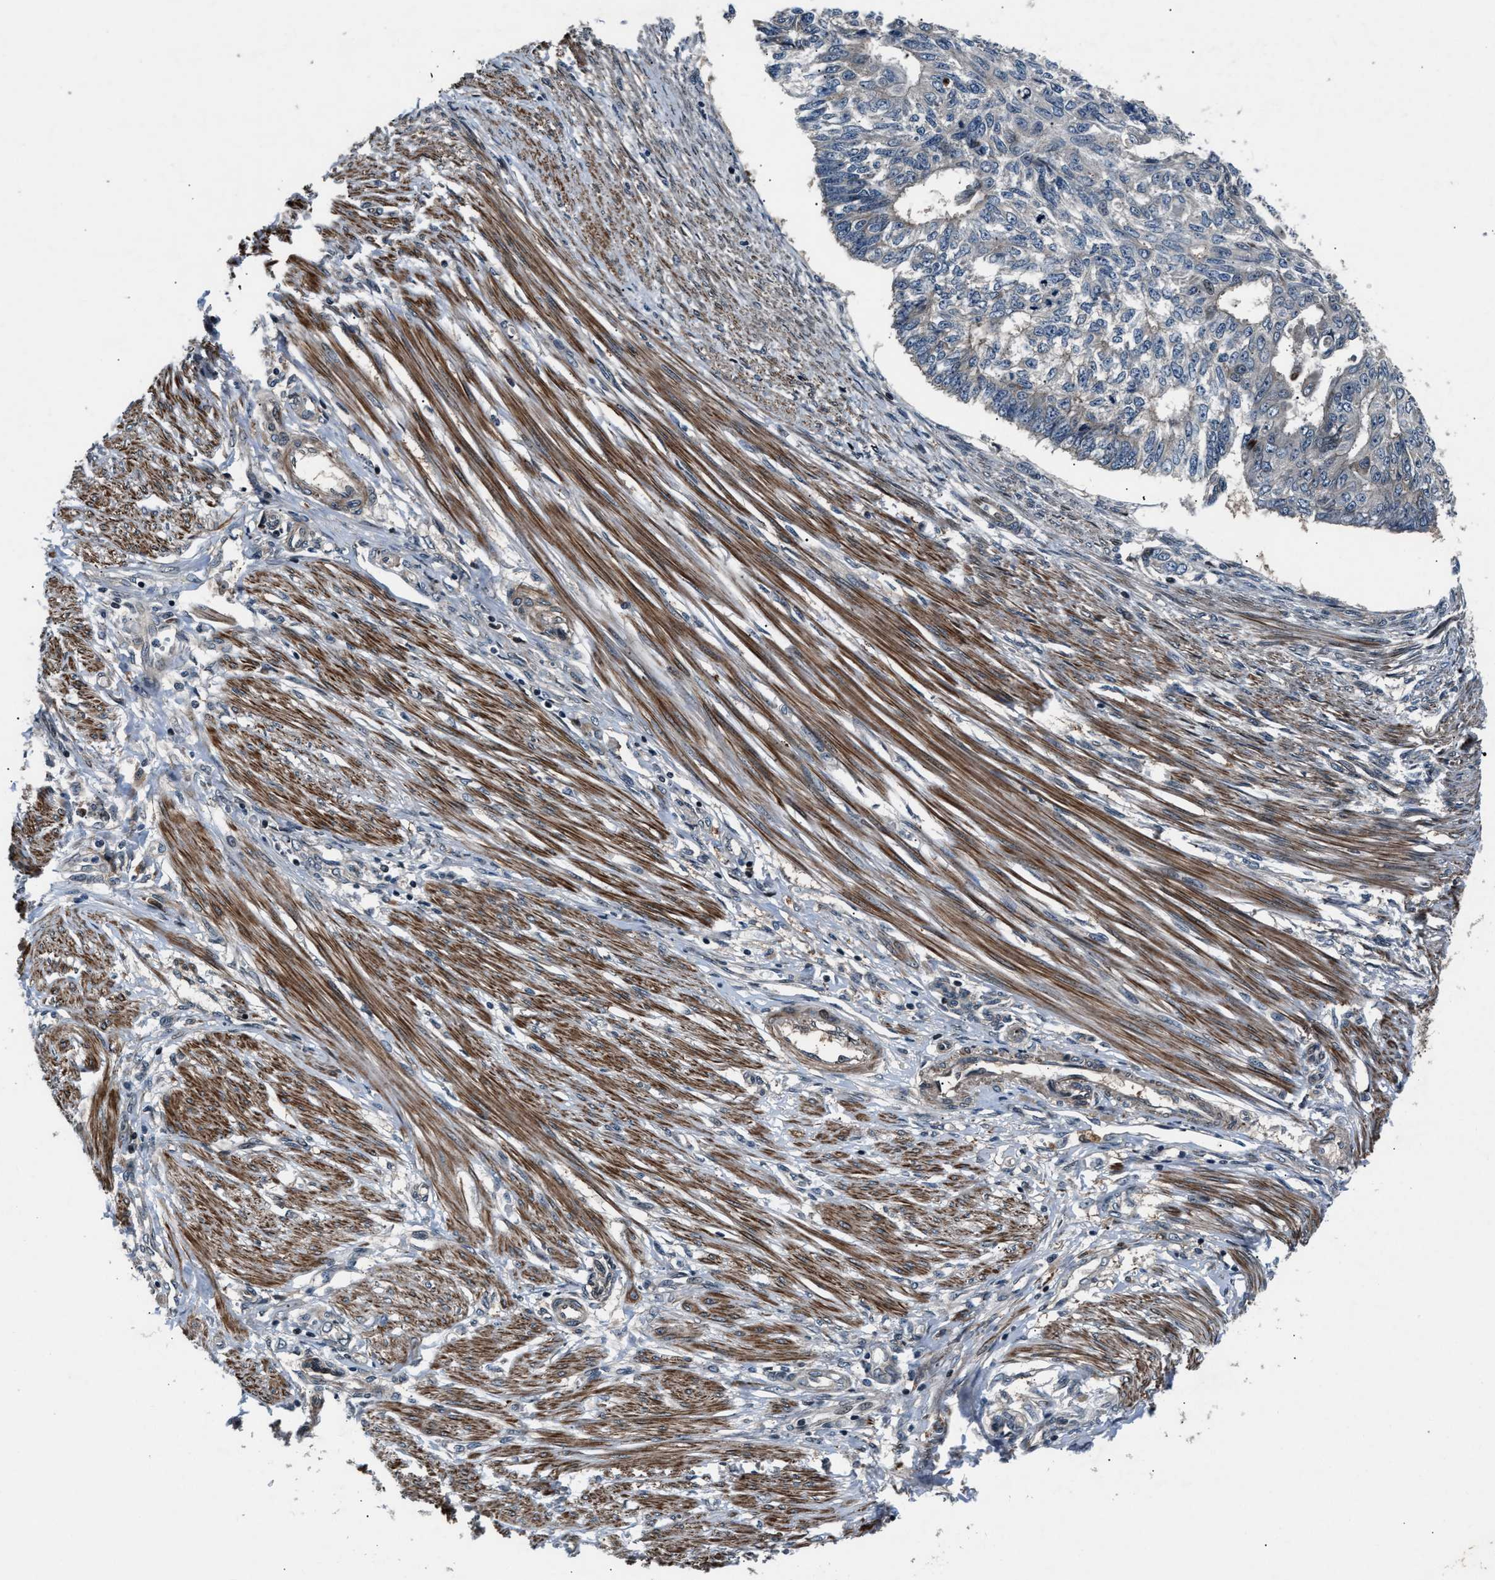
{"staining": {"intensity": "negative", "quantity": "none", "location": "none"}, "tissue": "endometrial cancer", "cell_type": "Tumor cells", "image_type": "cancer", "snomed": [{"axis": "morphology", "description": "Adenocarcinoma, NOS"}, {"axis": "topography", "description": "Endometrium"}], "caption": "Immunohistochemistry image of endometrial cancer stained for a protein (brown), which displays no positivity in tumor cells. (Stains: DAB (3,3'-diaminobenzidine) immunohistochemistry with hematoxylin counter stain, Microscopy: brightfield microscopy at high magnification).", "gene": "DYNC2I1", "patient": {"sex": "female", "age": 32}}